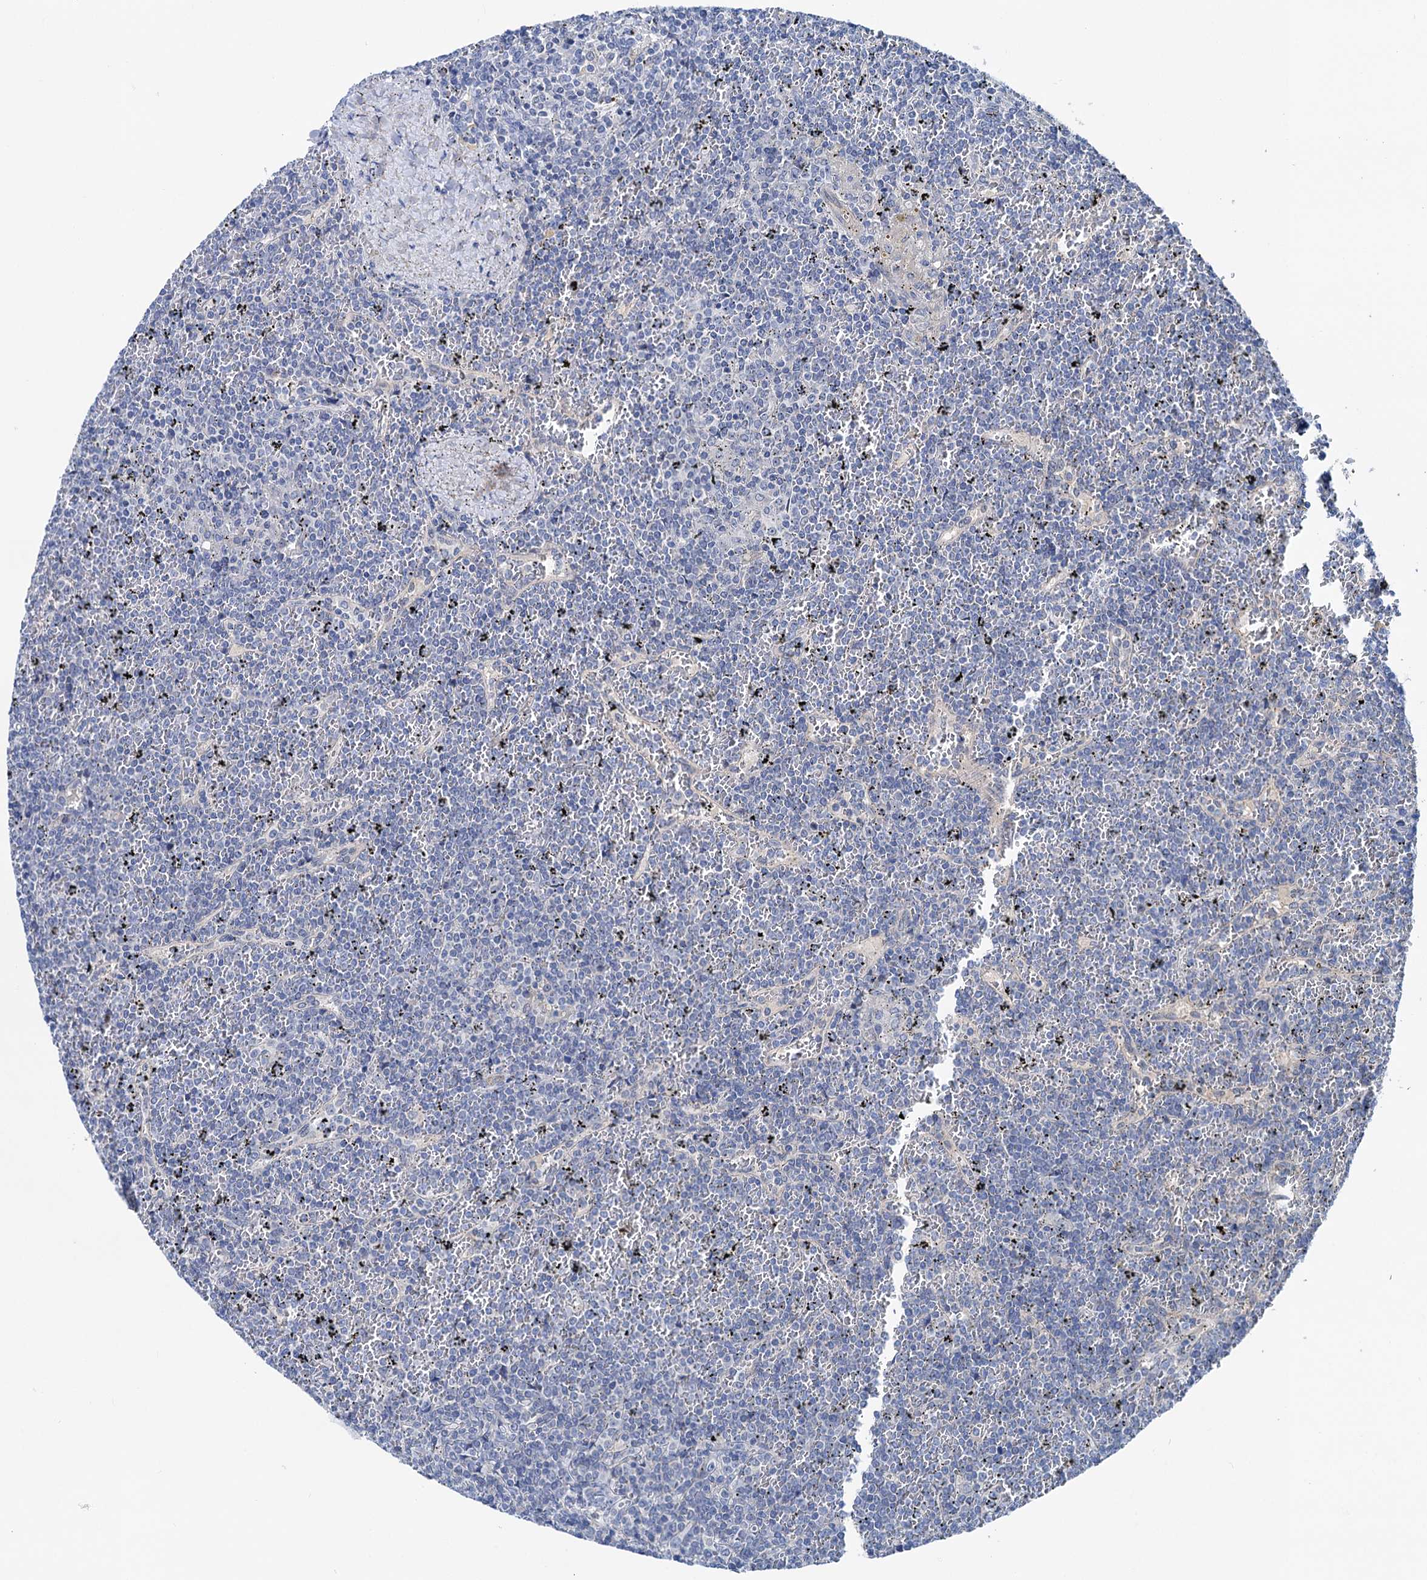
{"staining": {"intensity": "negative", "quantity": "none", "location": "none"}, "tissue": "lymphoma", "cell_type": "Tumor cells", "image_type": "cancer", "snomed": [{"axis": "morphology", "description": "Malignant lymphoma, non-Hodgkin's type, Low grade"}, {"axis": "topography", "description": "Spleen"}], "caption": "Immunohistochemistry of malignant lymphoma, non-Hodgkin's type (low-grade) displays no staining in tumor cells.", "gene": "SHROOM1", "patient": {"sex": "female", "age": 19}}